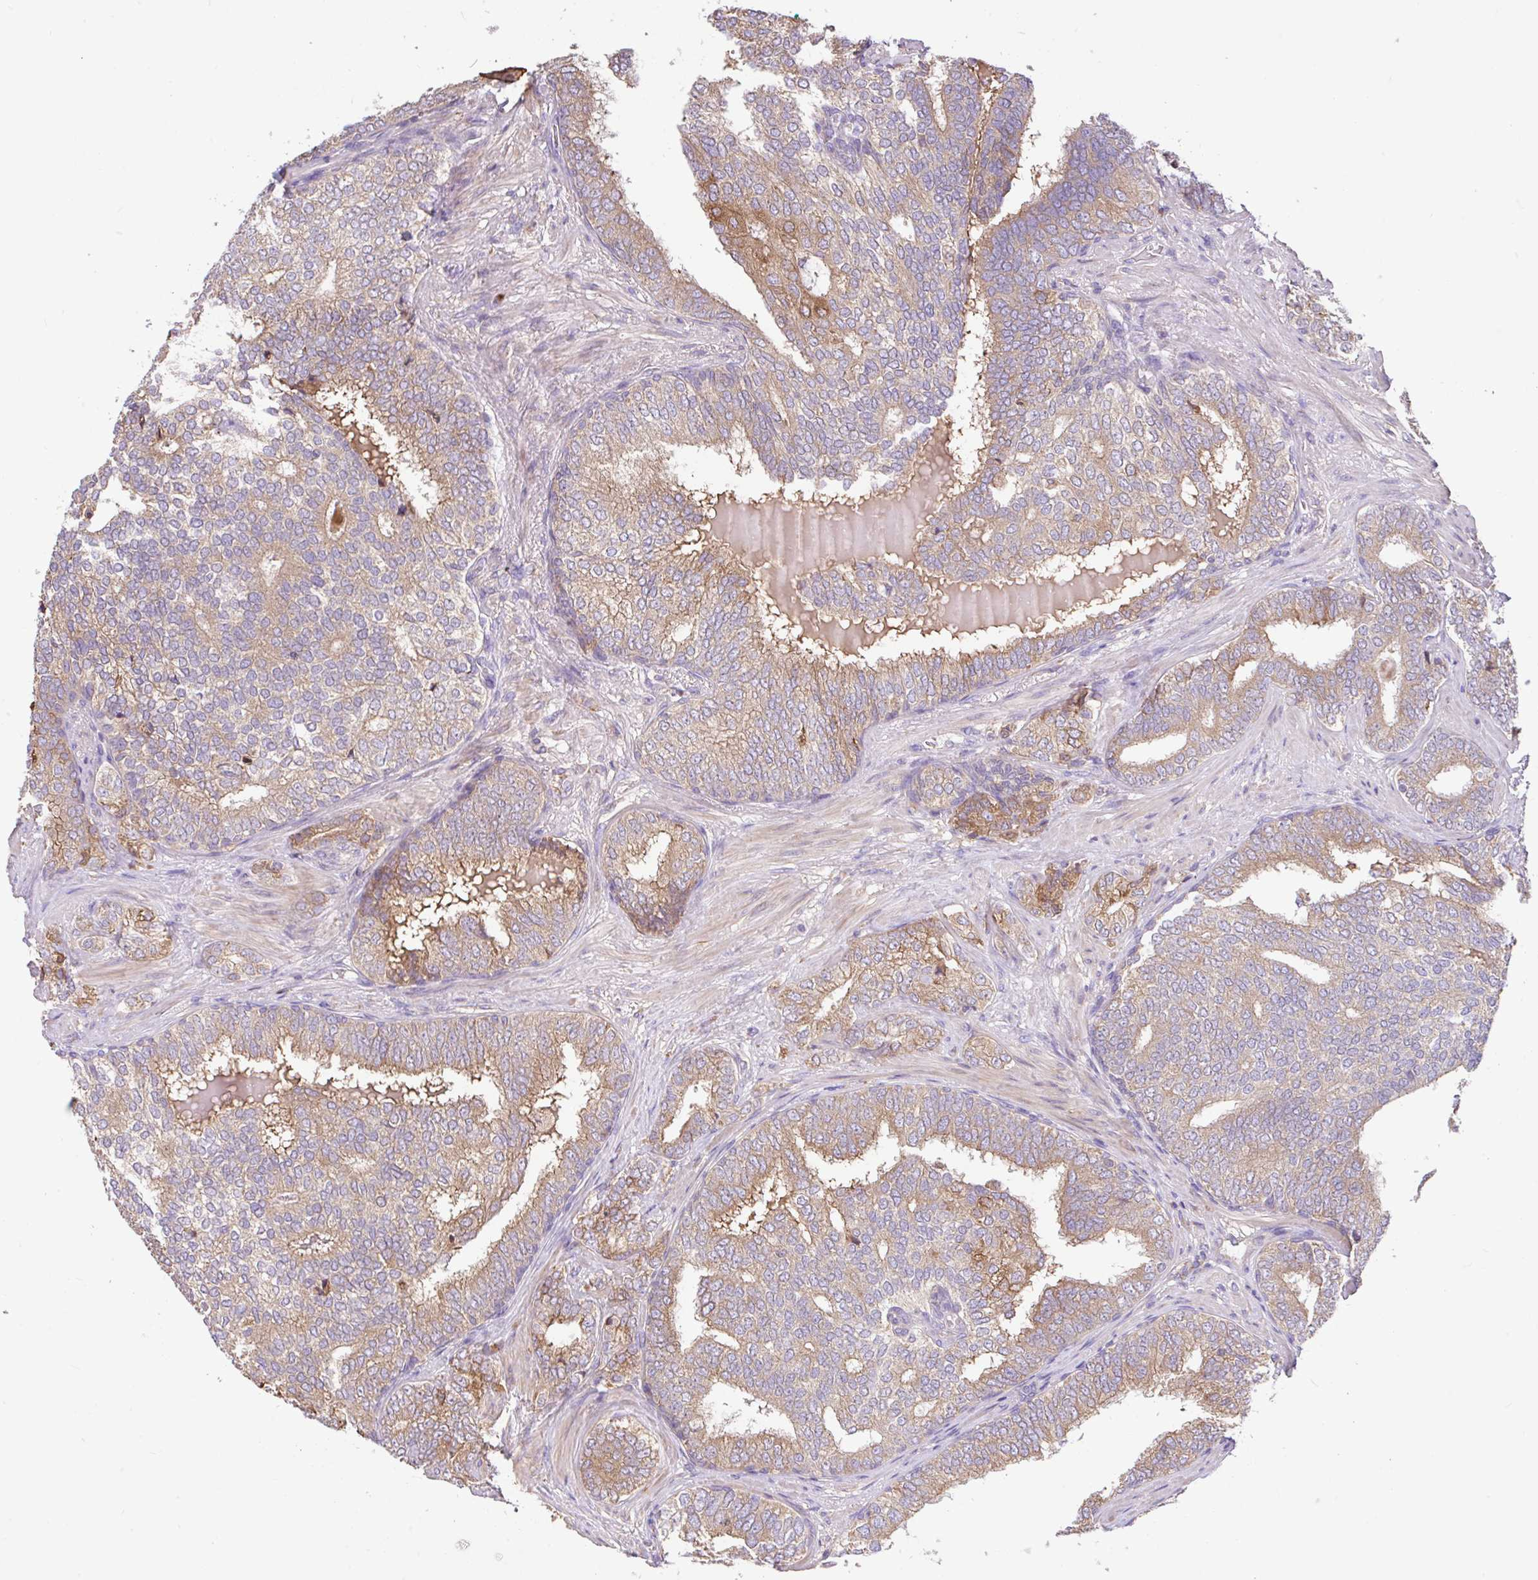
{"staining": {"intensity": "moderate", "quantity": ">75%", "location": "cytoplasmic/membranous"}, "tissue": "prostate cancer", "cell_type": "Tumor cells", "image_type": "cancer", "snomed": [{"axis": "morphology", "description": "Adenocarcinoma, High grade"}, {"axis": "topography", "description": "Prostate"}], "caption": "Tumor cells display moderate cytoplasmic/membranous staining in about >75% of cells in prostate high-grade adenocarcinoma.", "gene": "RALBP1", "patient": {"sex": "male", "age": 72}}